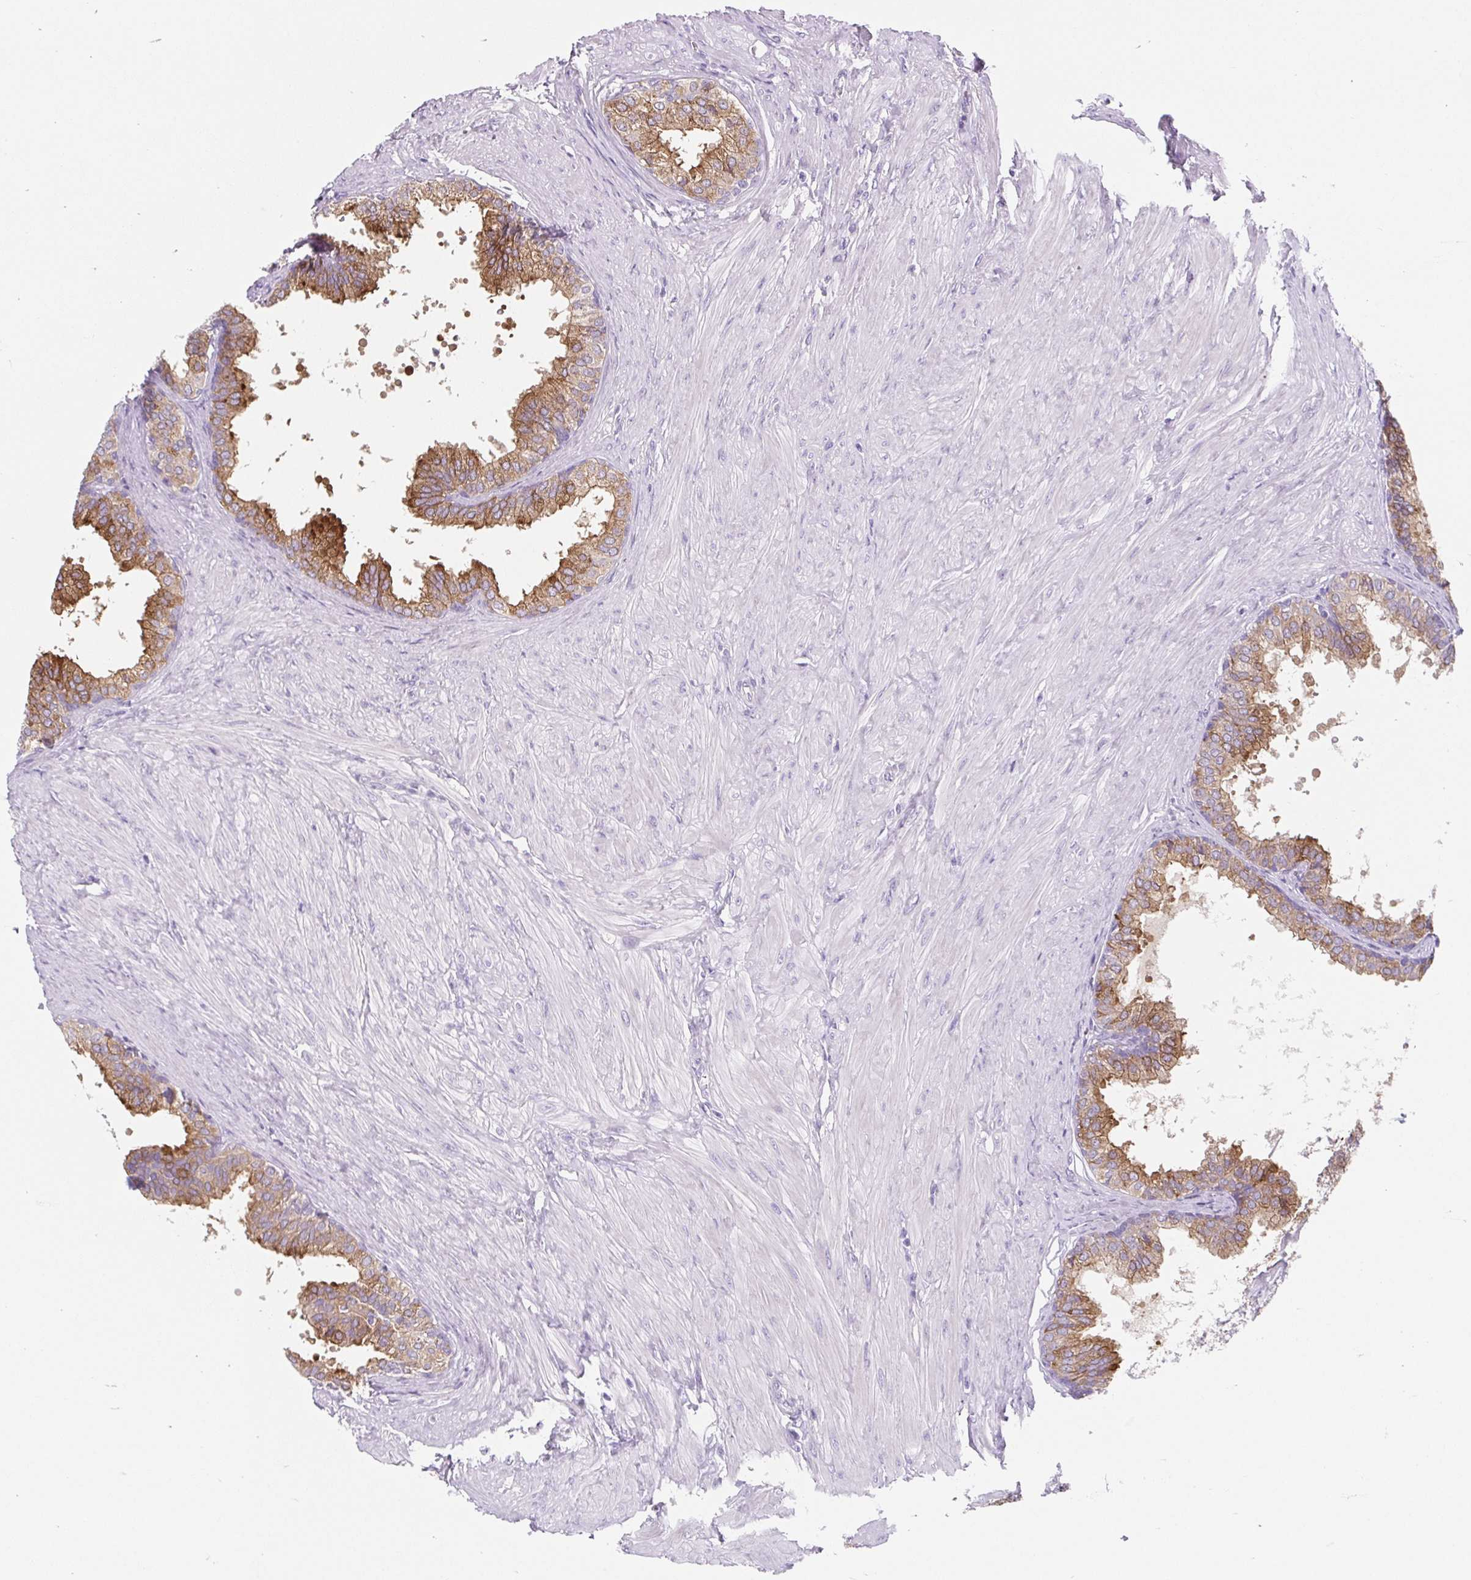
{"staining": {"intensity": "strong", "quantity": ">75%", "location": "cytoplasmic/membranous"}, "tissue": "prostate", "cell_type": "Glandular cells", "image_type": "normal", "snomed": [{"axis": "morphology", "description": "Normal tissue, NOS"}, {"axis": "topography", "description": "Prostate"}, {"axis": "topography", "description": "Peripheral nerve tissue"}], "caption": "Unremarkable prostate demonstrates strong cytoplasmic/membranous positivity in approximately >75% of glandular cells, visualized by immunohistochemistry. The protein is shown in brown color, while the nuclei are stained blue.", "gene": "BCAS1", "patient": {"sex": "male", "age": 55}}